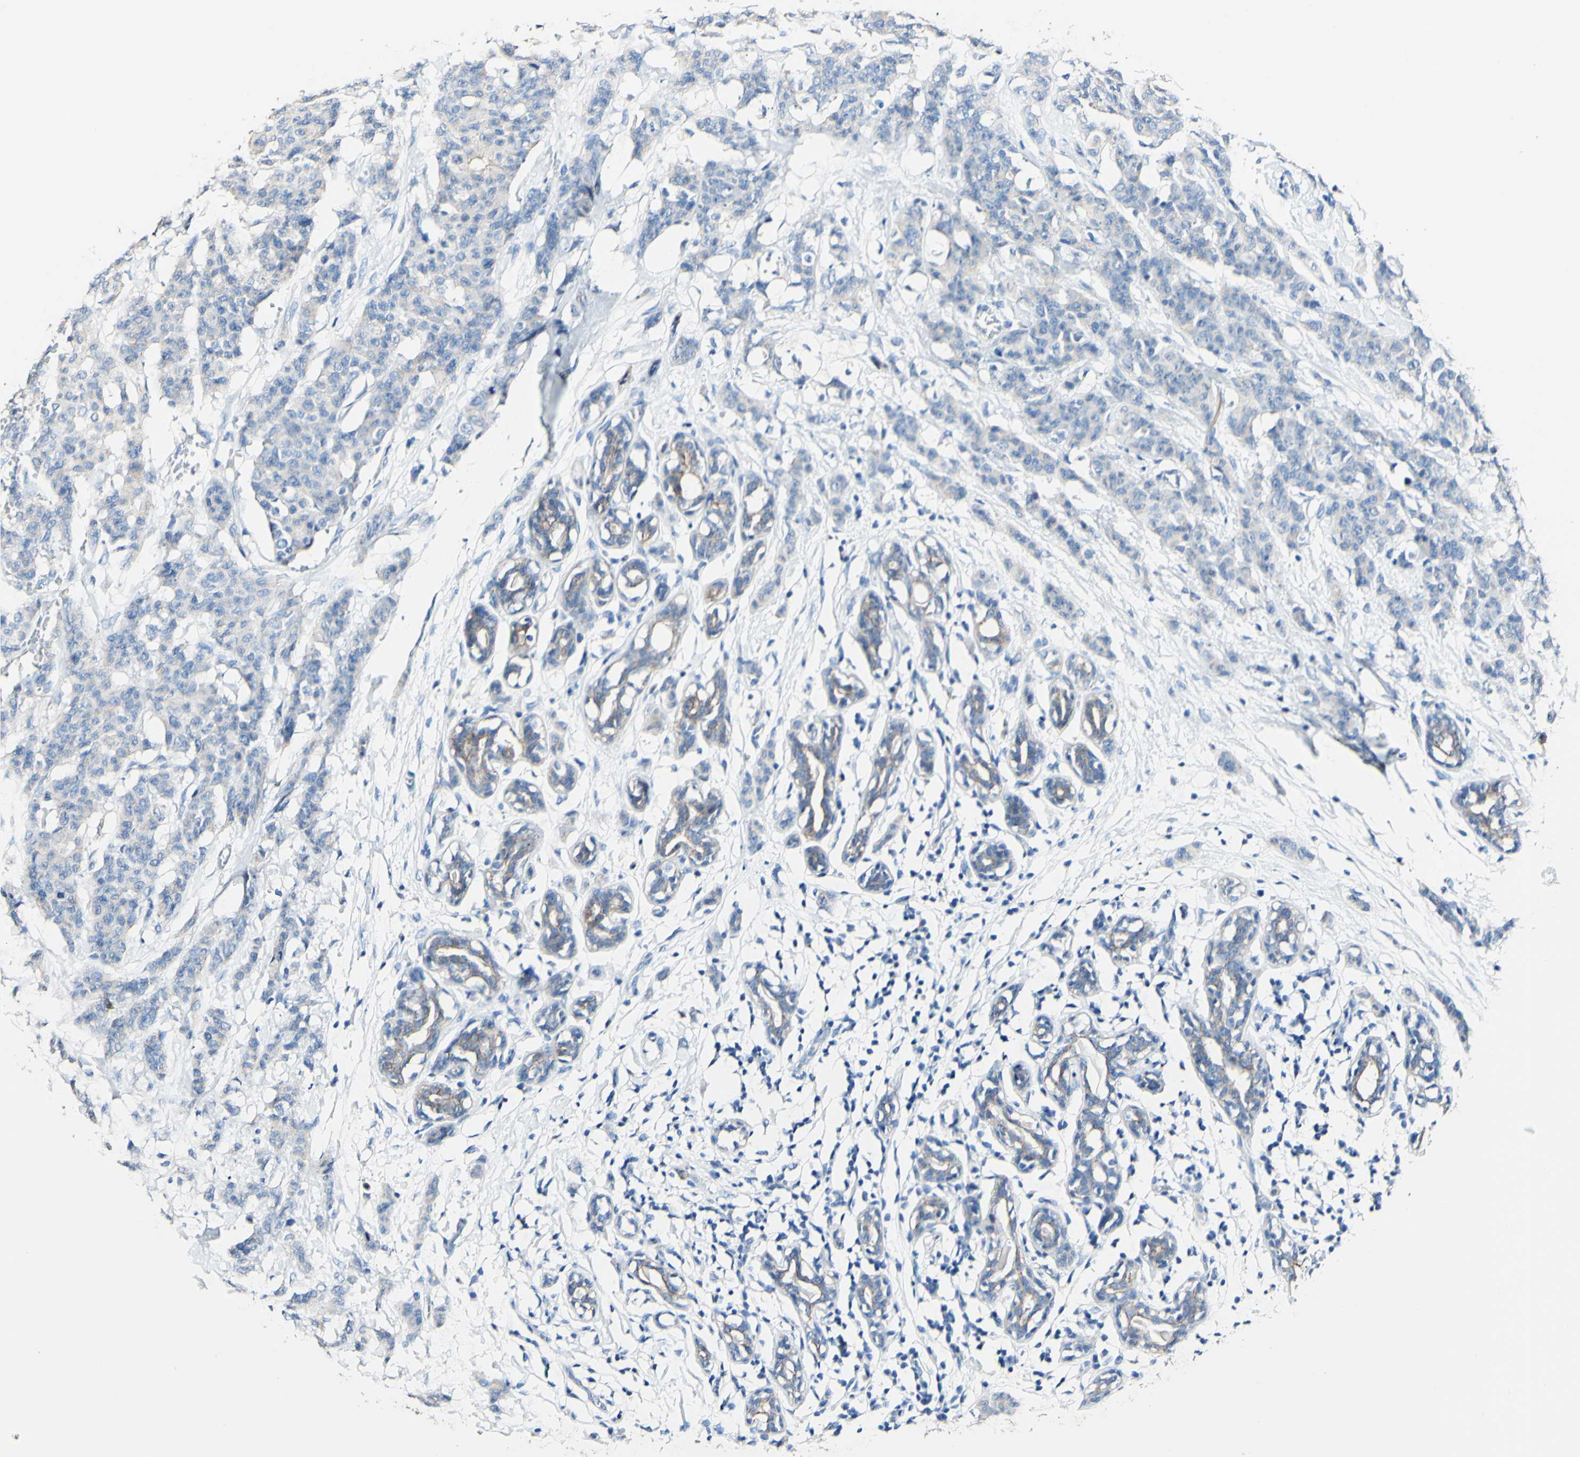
{"staining": {"intensity": "negative", "quantity": "none", "location": "none"}, "tissue": "breast cancer", "cell_type": "Tumor cells", "image_type": "cancer", "snomed": [{"axis": "morphology", "description": "Normal tissue, NOS"}, {"axis": "morphology", "description": "Duct carcinoma"}, {"axis": "topography", "description": "Breast"}], "caption": "A high-resolution micrograph shows immunohistochemistry staining of breast cancer, which shows no significant positivity in tumor cells. (DAB (3,3'-diaminobenzidine) immunohistochemistry (IHC) with hematoxylin counter stain).", "gene": "DSC2", "patient": {"sex": "female", "age": 40}}